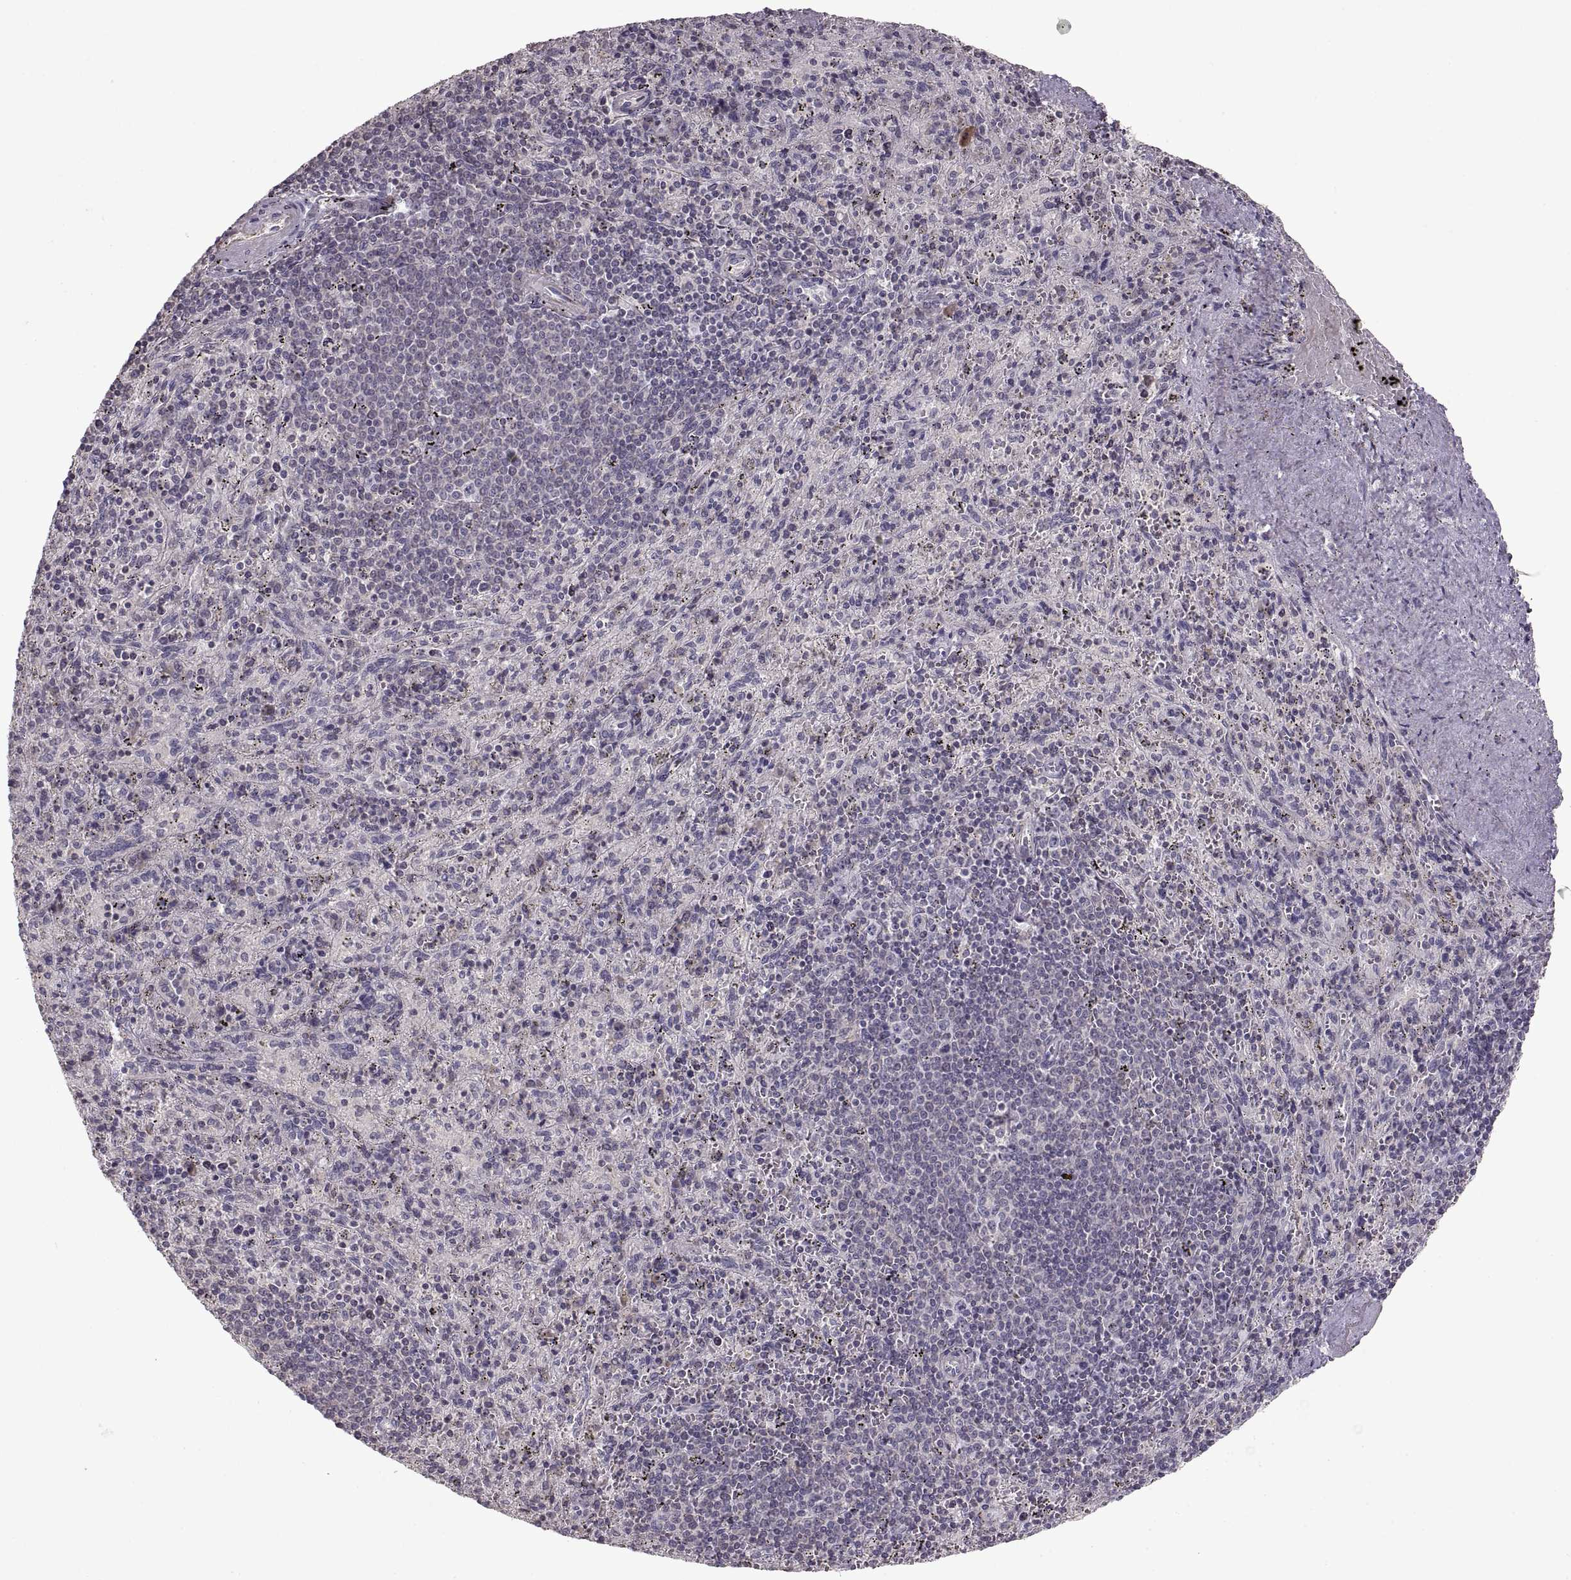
{"staining": {"intensity": "negative", "quantity": "none", "location": "none"}, "tissue": "spleen", "cell_type": "Cells in red pulp", "image_type": "normal", "snomed": [{"axis": "morphology", "description": "Normal tissue, NOS"}, {"axis": "topography", "description": "Spleen"}], "caption": "Immunohistochemistry of unremarkable spleen displays no positivity in cells in red pulp. (IHC, brightfield microscopy, high magnification).", "gene": "ADAM11", "patient": {"sex": "male", "age": 57}}